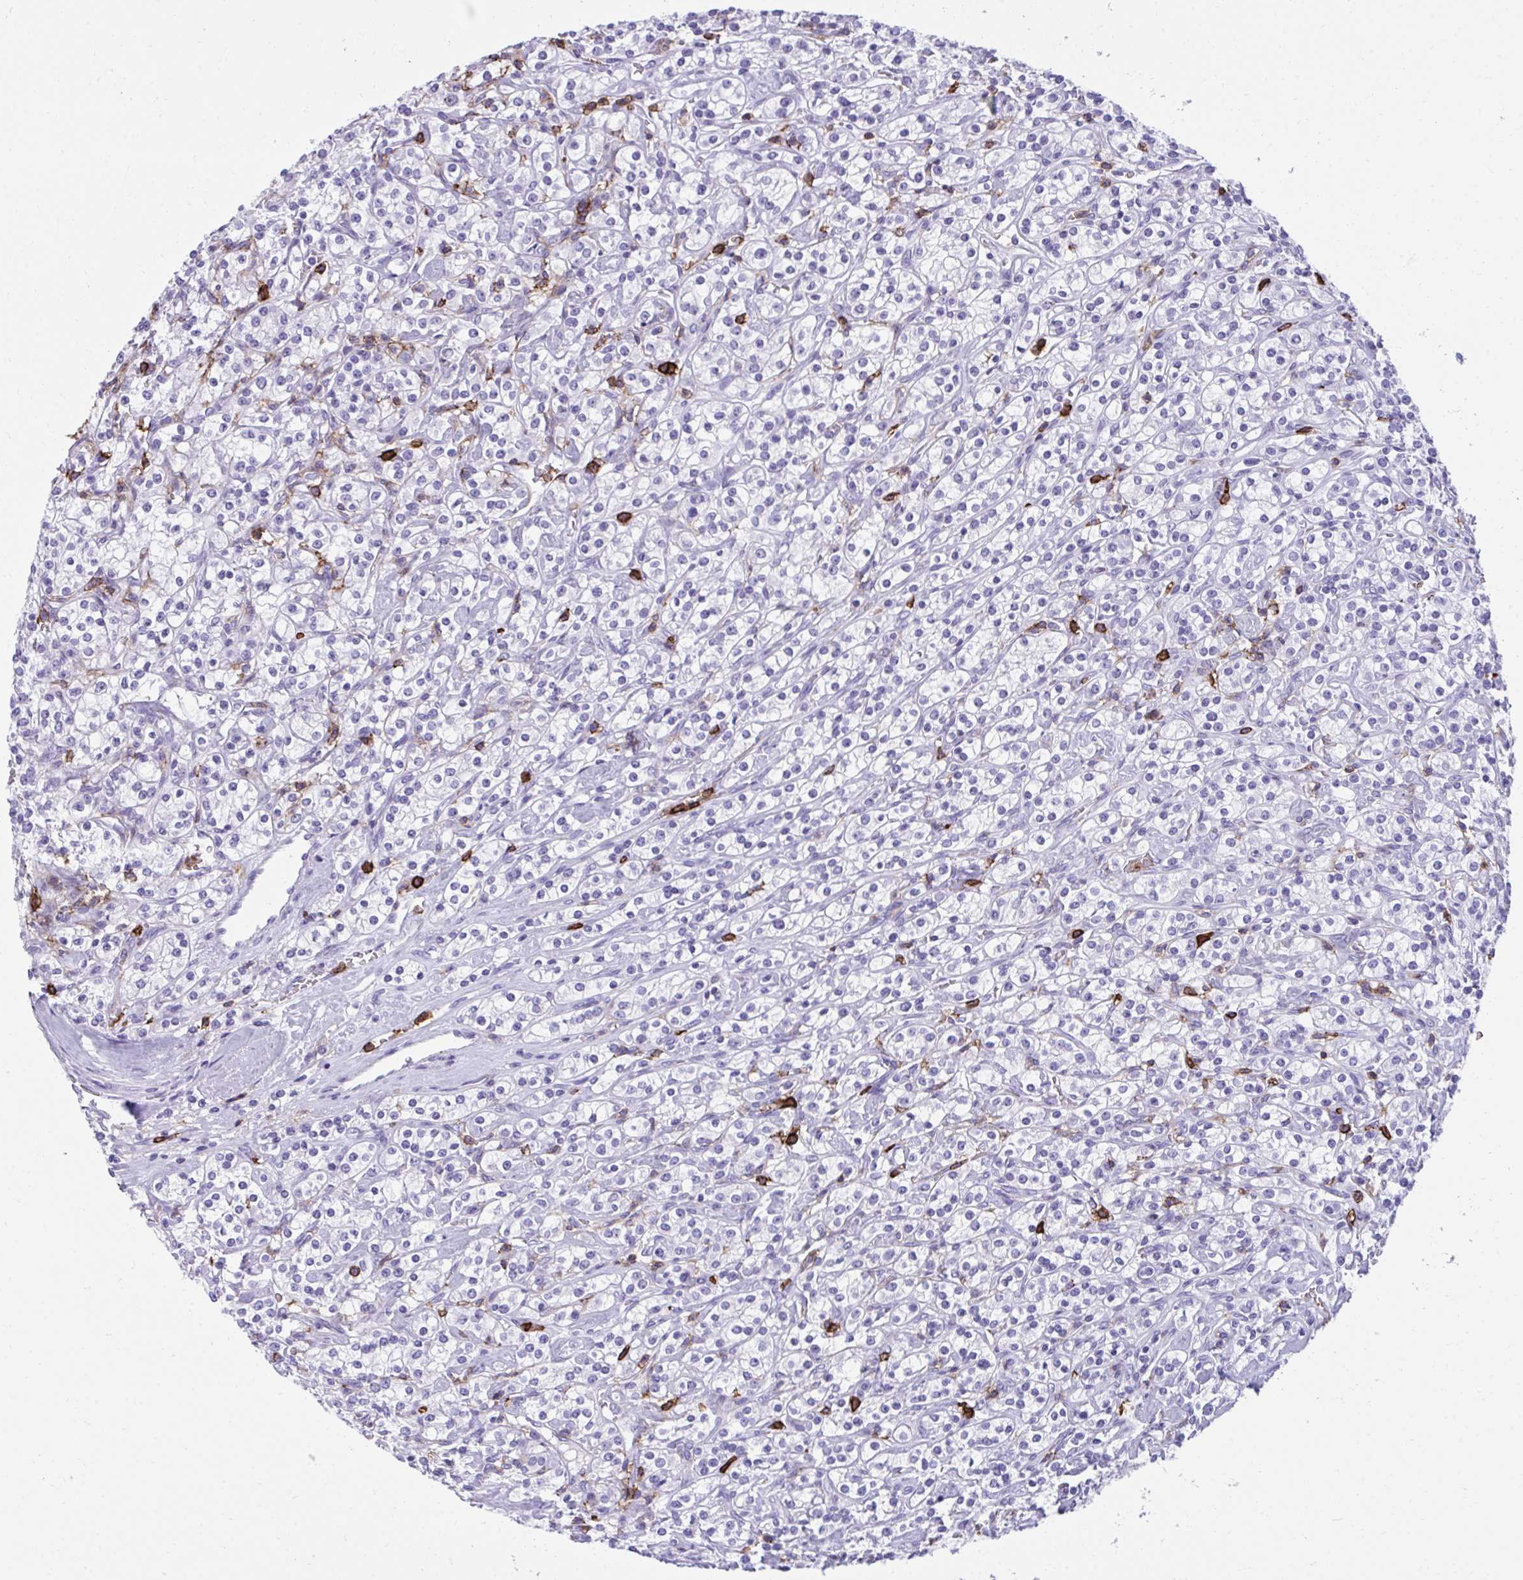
{"staining": {"intensity": "negative", "quantity": "none", "location": "none"}, "tissue": "renal cancer", "cell_type": "Tumor cells", "image_type": "cancer", "snomed": [{"axis": "morphology", "description": "Adenocarcinoma, NOS"}, {"axis": "topography", "description": "Kidney"}], "caption": "Renal cancer was stained to show a protein in brown. There is no significant positivity in tumor cells. (DAB immunohistochemistry (IHC) visualized using brightfield microscopy, high magnification).", "gene": "SPN", "patient": {"sex": "male", "age": 77}}